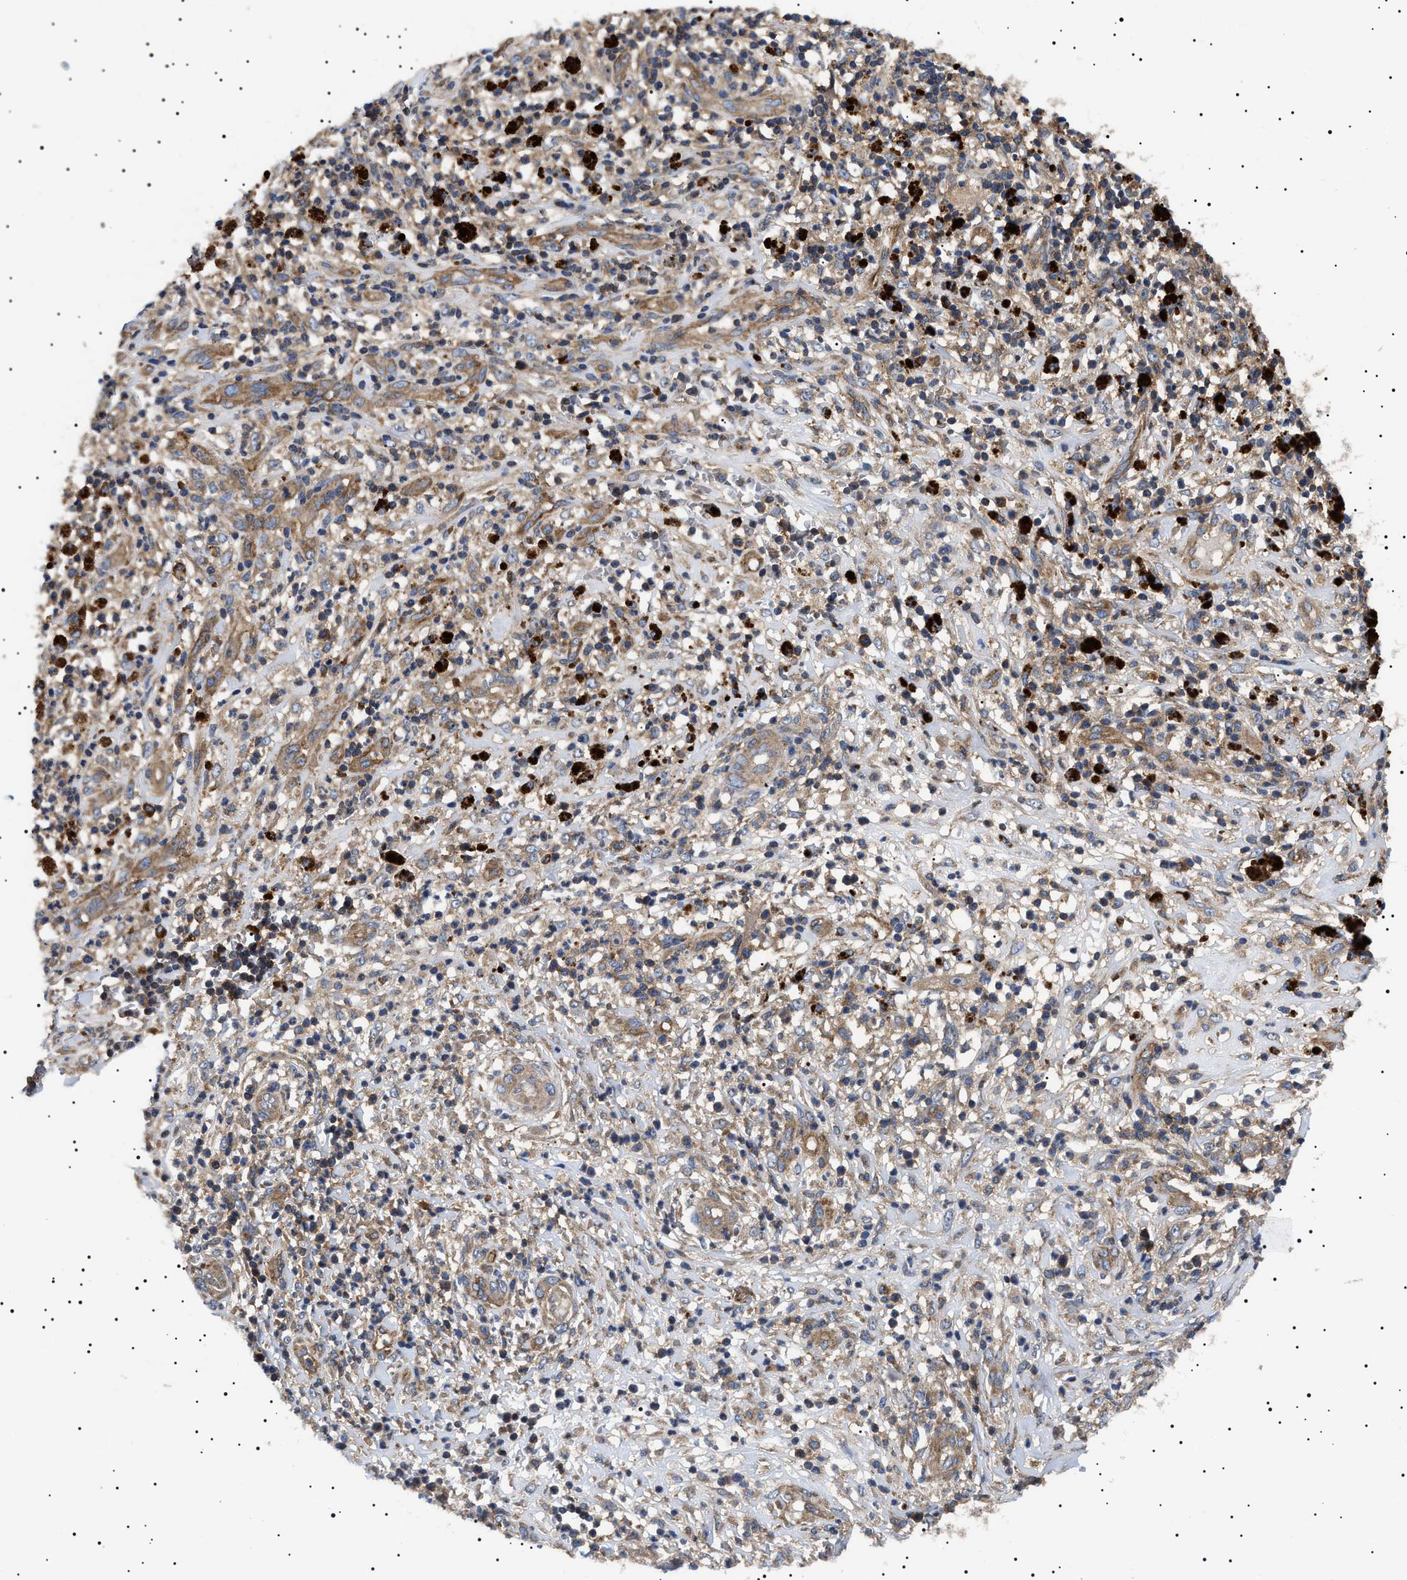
{"staining": {"intensity": "moderate", "quantity": ">75%", "location": "cytoplasmic/membranous"}, "tissue": "melanoma", "cell_type": "Tumor cells", "image_type": "cancer", "snomed": [{"axis": "morphology", "description": "Necrosis, NOS"}, {"axis": "morphology", "description": "Malignant melanoma, NOS"}, {"axis": "topography", "description": "Skin"}], "caption": "Immunohistochemistry histopathology image of neoplastic tissue: malignant melanoma stained using immunohistochemistry reveals medium levels of moderate protein expression localized specifically in the cytoplasmic/membranous of tumor cells, appearing as a cytoplasmic/membranous brown color.", "gene": "TPP2", "patient": {"sex": "female", "age": 87}}